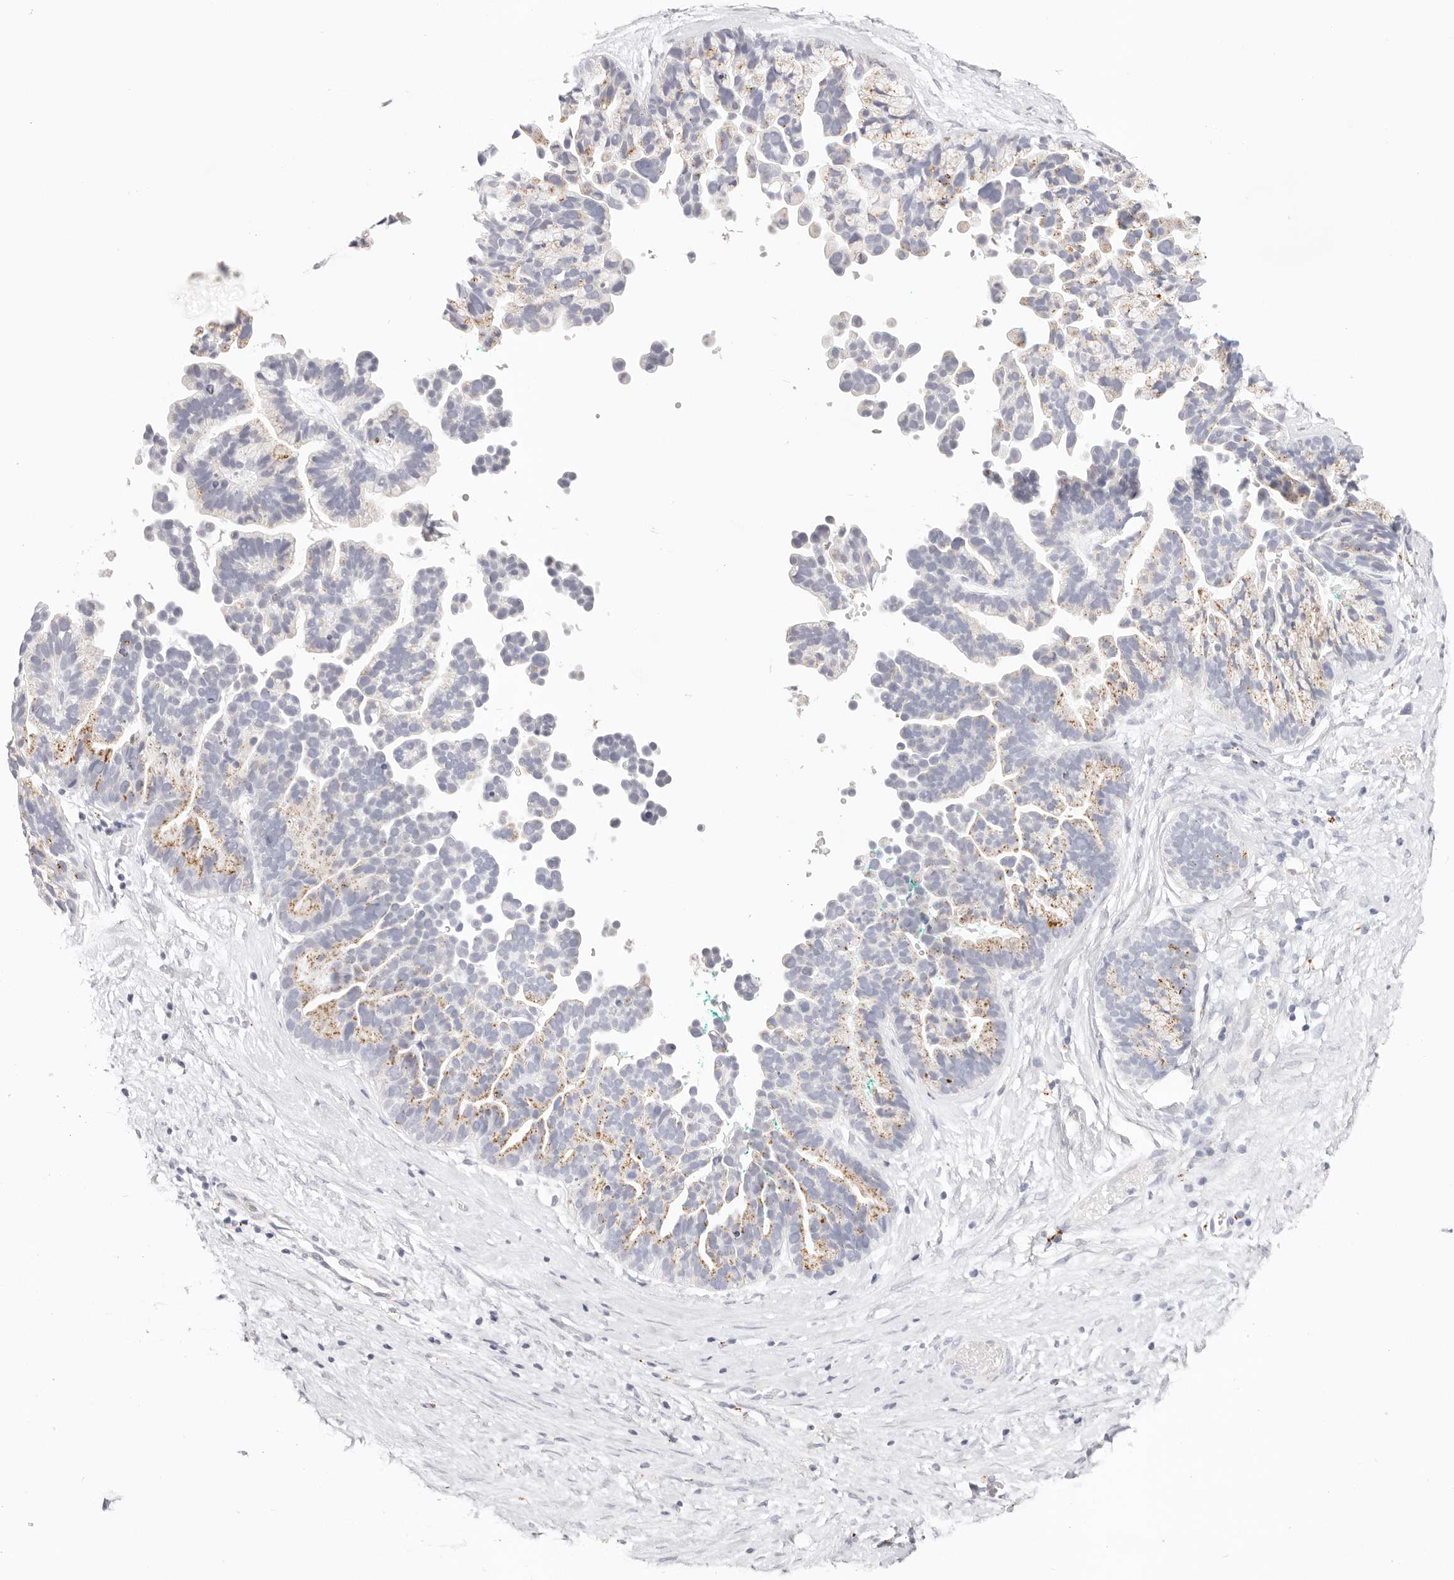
{"staining": {"intensity": "moderate", "quantity": "25%-75%", "location": "cytoplasmic/membranous"}, "tissue": "ovarian cancer", "cell_type": "Tumor cells", "image_type": "cancer", "snomed": [{"axis": "morphology", "description": "Cystadenocarcinoma, serous, NOS"}, {"axis": "topography", "description": "Ovary"}], "caption": "Moderate cytoplasmic/membranous protein positivity is present in approximately 25%-75% of tumor cells in ovarian serous cystadenocarcinoma. The protein is shown in brown color, while the nuclei are stained blue.", "gene": "STKLD1", "patient": {"sex": "female", "age": 56}}